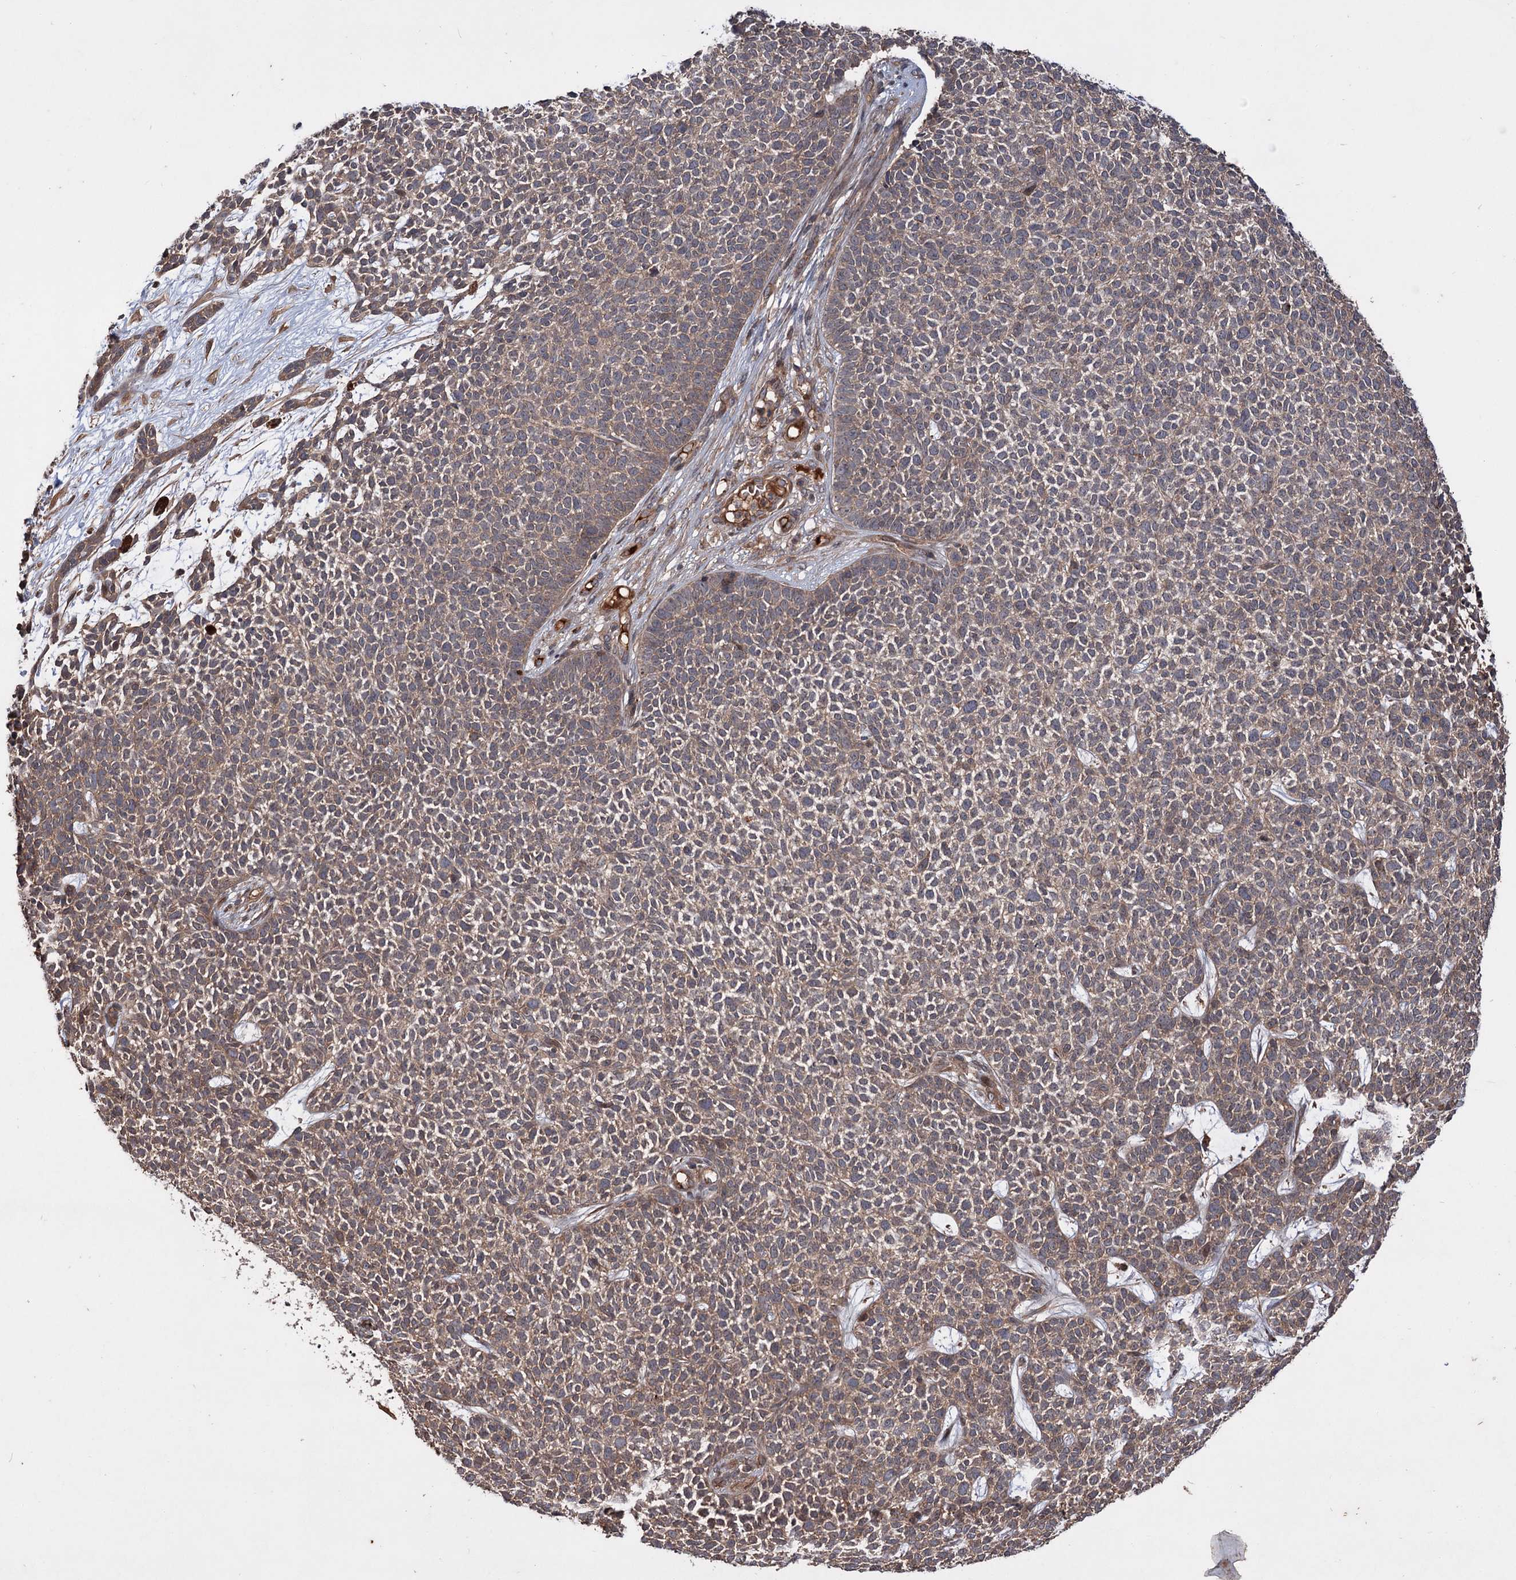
{"staining": {"intensity": "moderate", "quantity": "25%-75%", "location": "cytoplasmic/membranous"}, "tissue": "skin cancer", "cell_type": "Tumor cells", "image_type": "cancer", "snomed": [{"axis": "morphology", "description": "Basal cell carcinoma"}, {"axis": "topography", "description": "Skin"}], "caption": "Moderate cytoplasmic/membranous expression for a protein is seen in about 25%-75% of tumor cells of basal cell carcinoma (skin) using immunohistochemistry.", "gene": "ADK", "patient": {"sex": "female", "age": 84}}